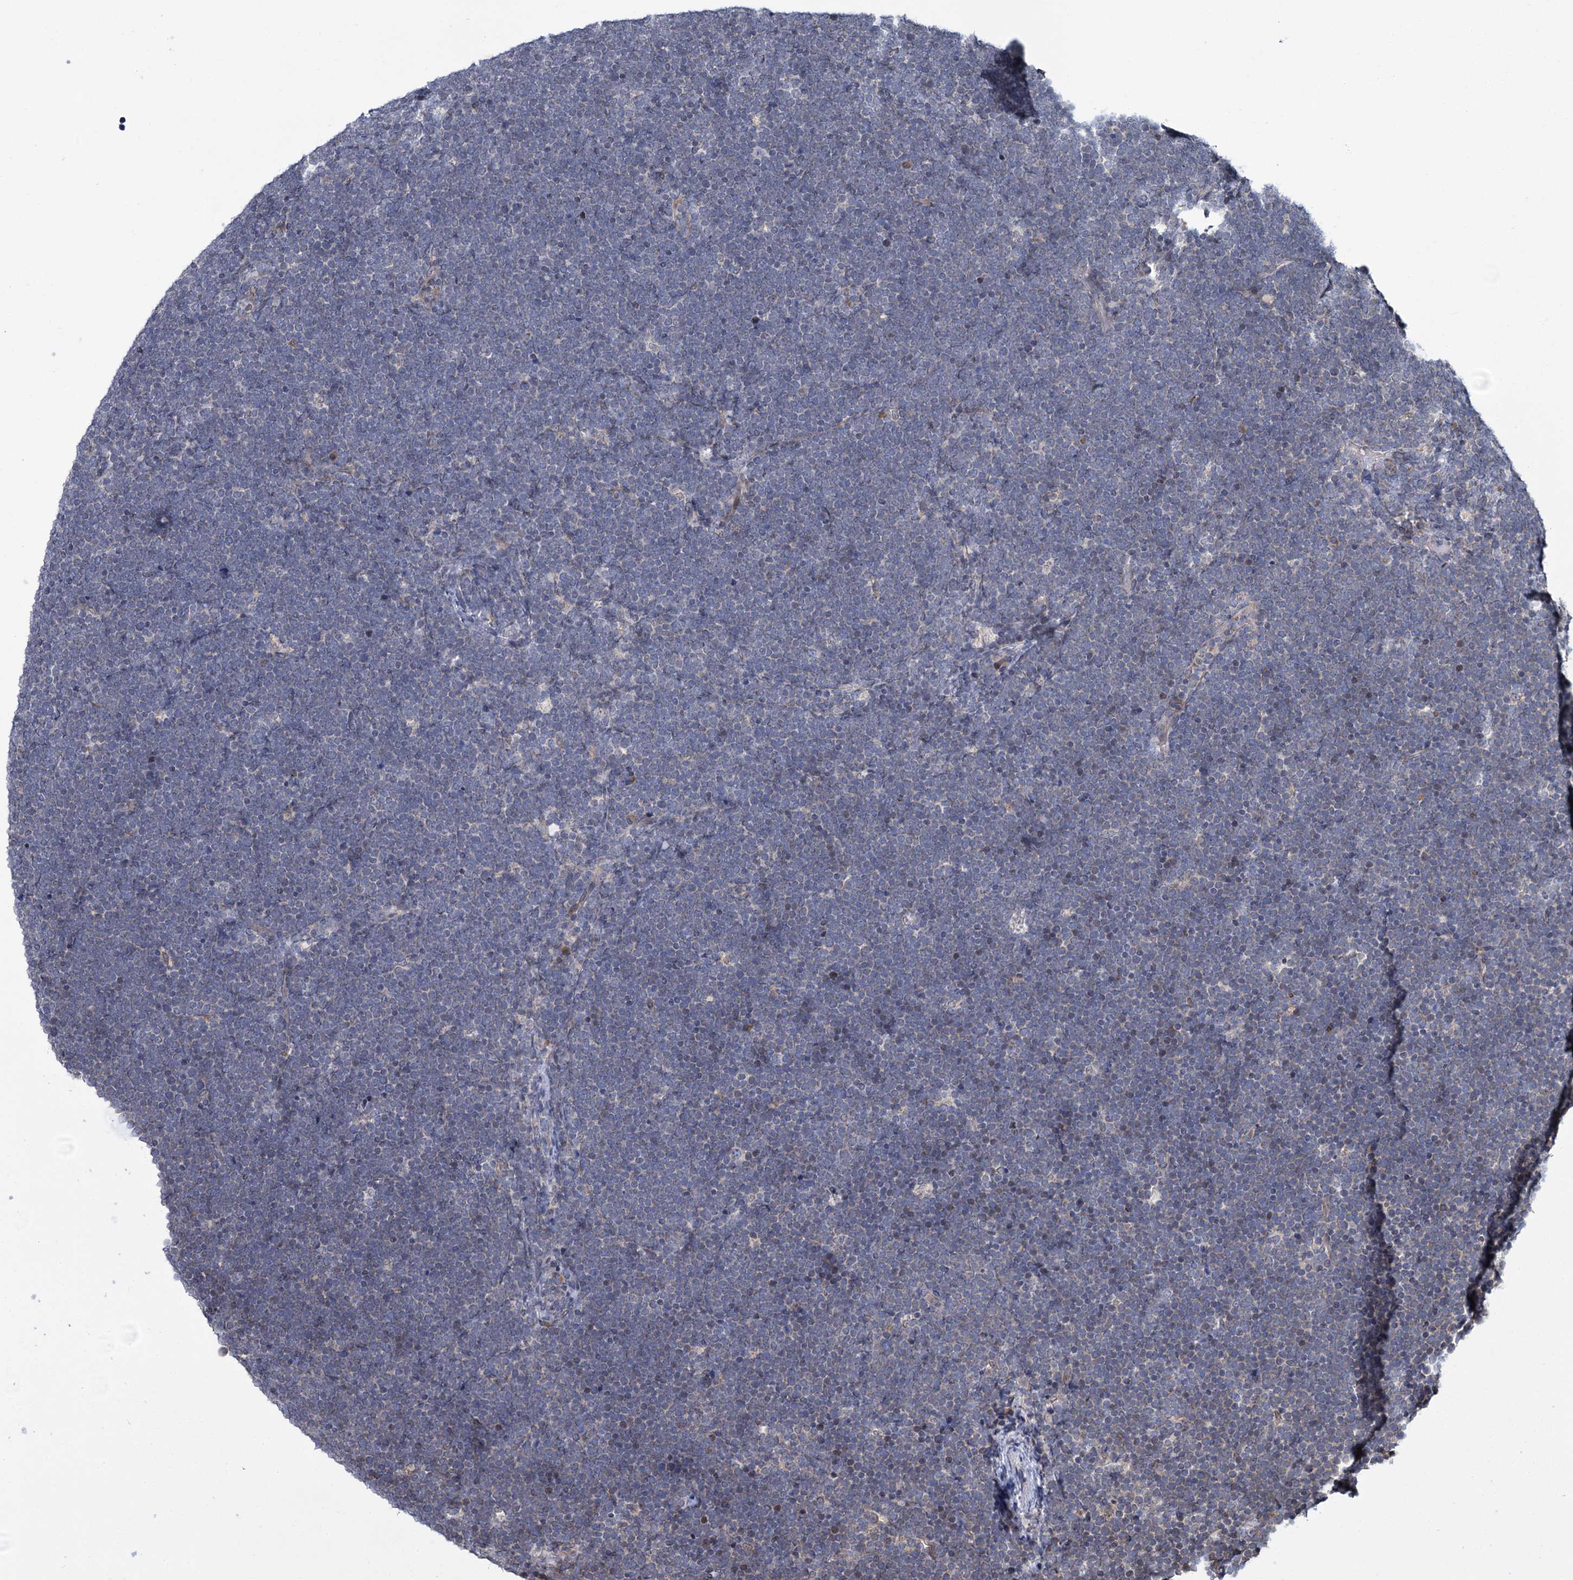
{"staining": {"intensity": "negative", "quantity": "none", "location": "none"}, "tissue": "lymphoma", "cell_type": "Tumor cells", "image_type": "cancer", "snomed": [{"axis": "morphology", "description": "Malignant lymphoma, non-Hodgkin's type, High grade"}, {"axis": "topography", "description": "Lymph node"}], "caption": "Immunohistochemistry (IHC) micrograph of neoplastic tissue: human lymphoma stained with DAB (3,3'-diaminobenzidine) displays no significant protein positivity in tumor cells.", "gene": "CFAP46", "patient": {"sex": "male", "age": 13}}